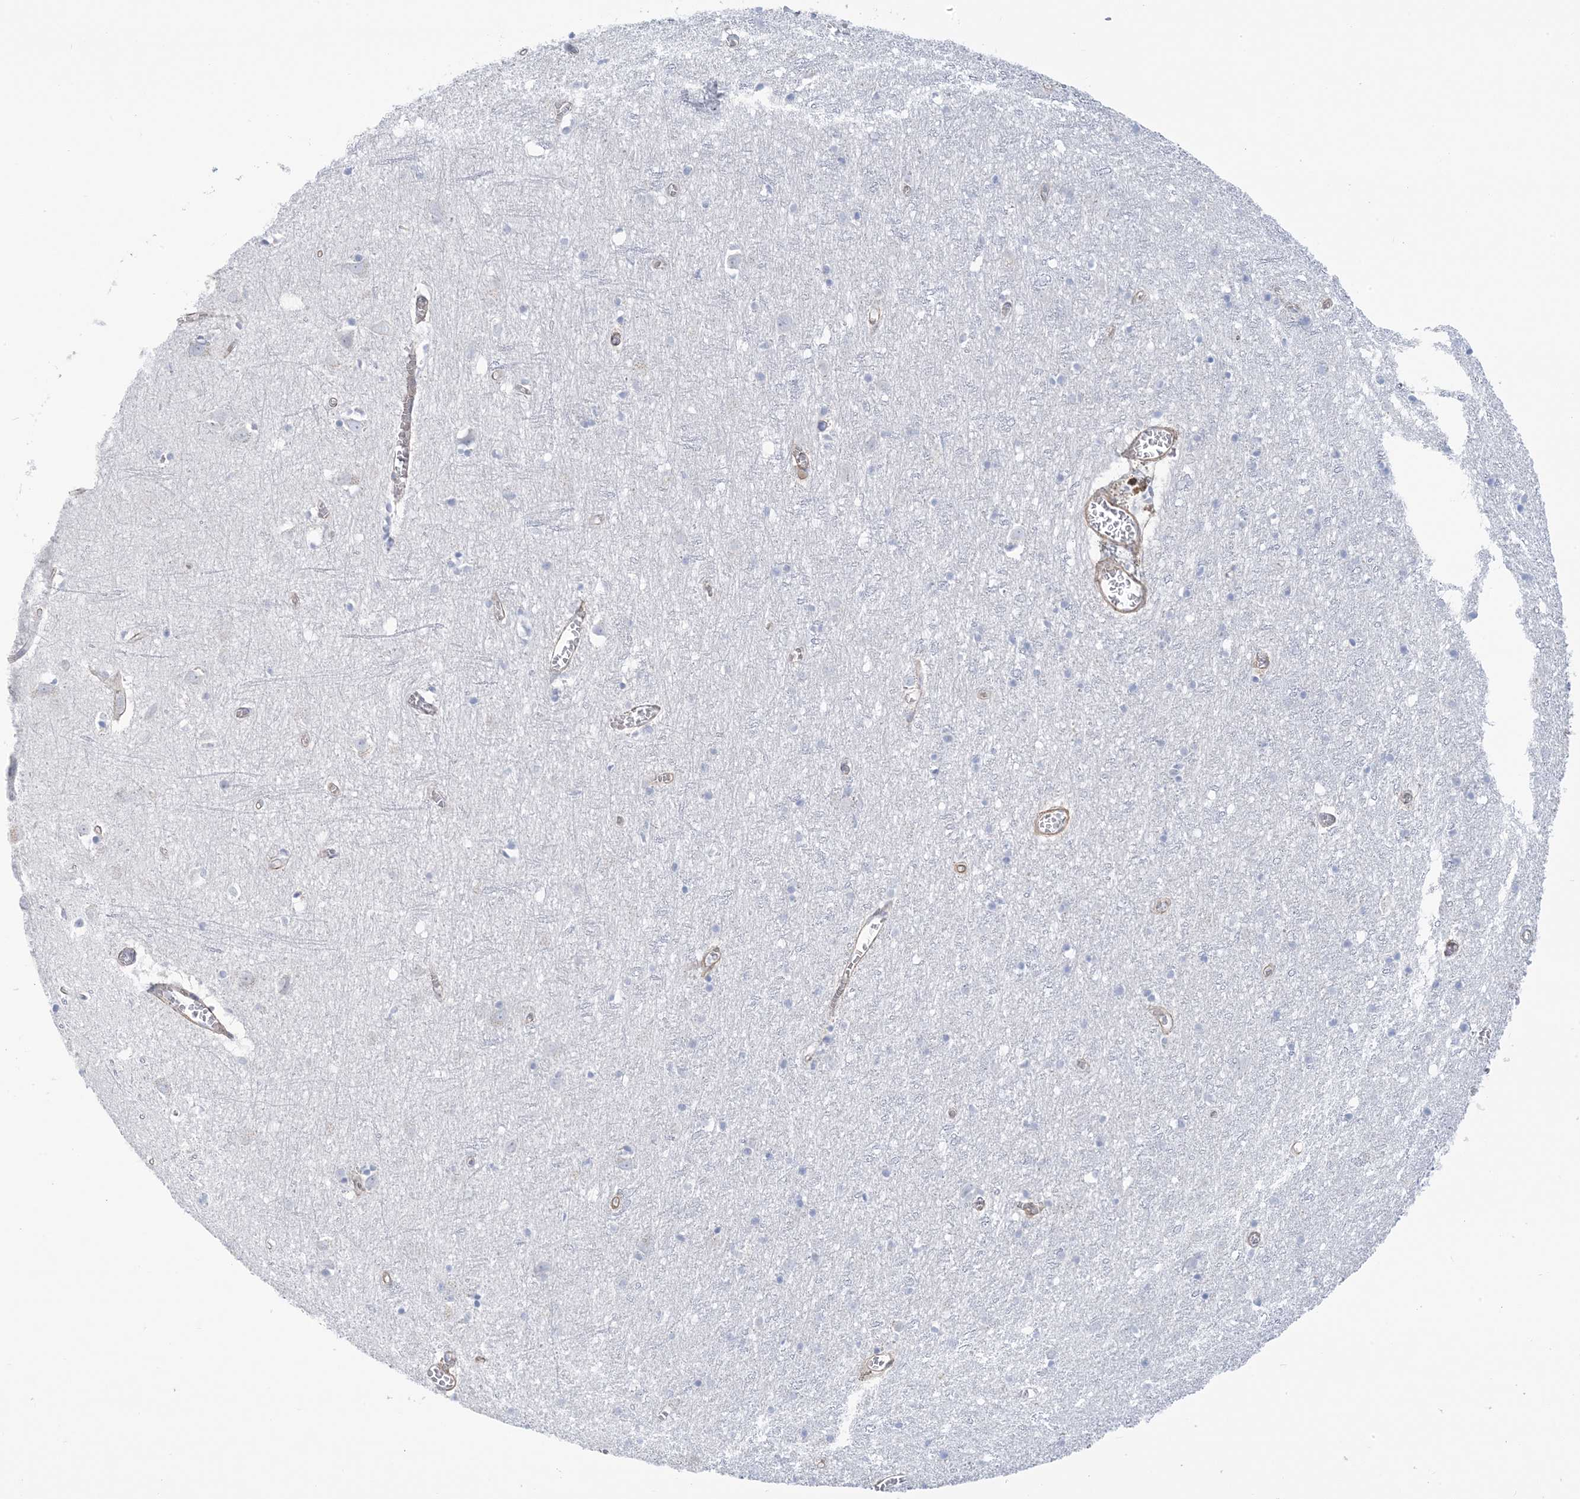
{"staining": {"intensity": "moderate", "quantity": ">75%", "location": "cytoplasmic/membranous"}, "tissue": "cerebral cortex", "cell_type": "Endothelial cells", "image_type": "normal", "snomed": [{"axis": "morphology", "description": "Normal tissue, NOS"}, {"axis": "topography", "description": "Cerebral cortex"}], "caption": "High-power microscopy captured an immunohistochemistry micrograph of unremarkable cerebral cortex, revealing moderate cytoplasmic/membranous positivity in about >75% of endothelial cells.", "gene": "AGXT", "patient": {"sex": "female", "age": 64}}